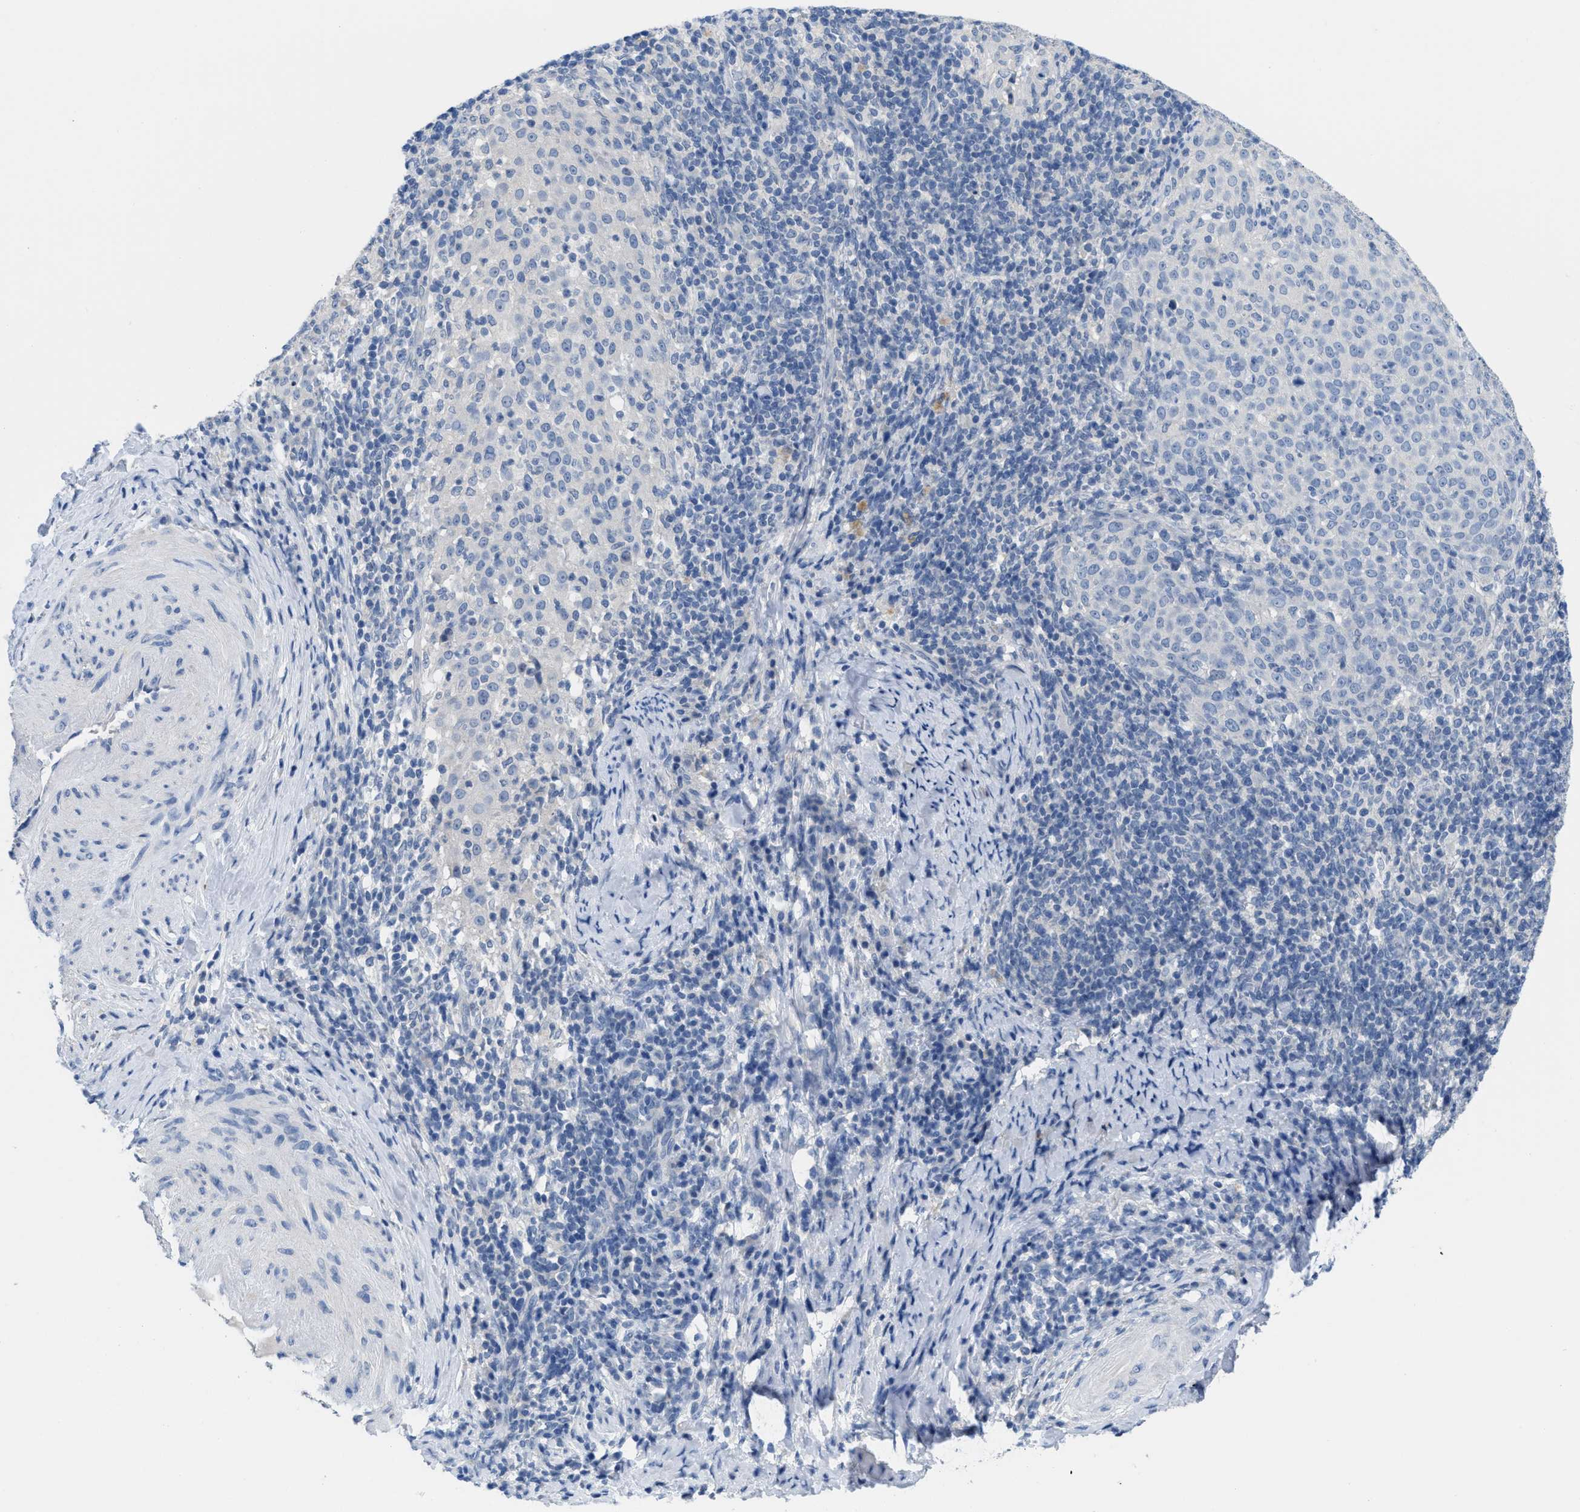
{"staining": {"intensity": "negative", "quantity": "none", "location": "none"}, "tissue": "cervical cancer", "cell_type": "Tumor cells", "image_type": "cancer", "snomed": [{"axis": "morphology", "description": "Squamous cell carcinoma, NOS"}, {"axis": "topography", "description": "Cervix"}], "caption": "The immunohistochemistry histopathology image has no significant staining in tumor cells of cervical cancer (squamous cell carcinoma) tissue. Brightfield microscopy of immunohistochemistry stained with DAB (brown) and hematoxylin (blue), captured at high magnification.", "gene": "PYY", "patient": {"sex": "female", "age": 51}}